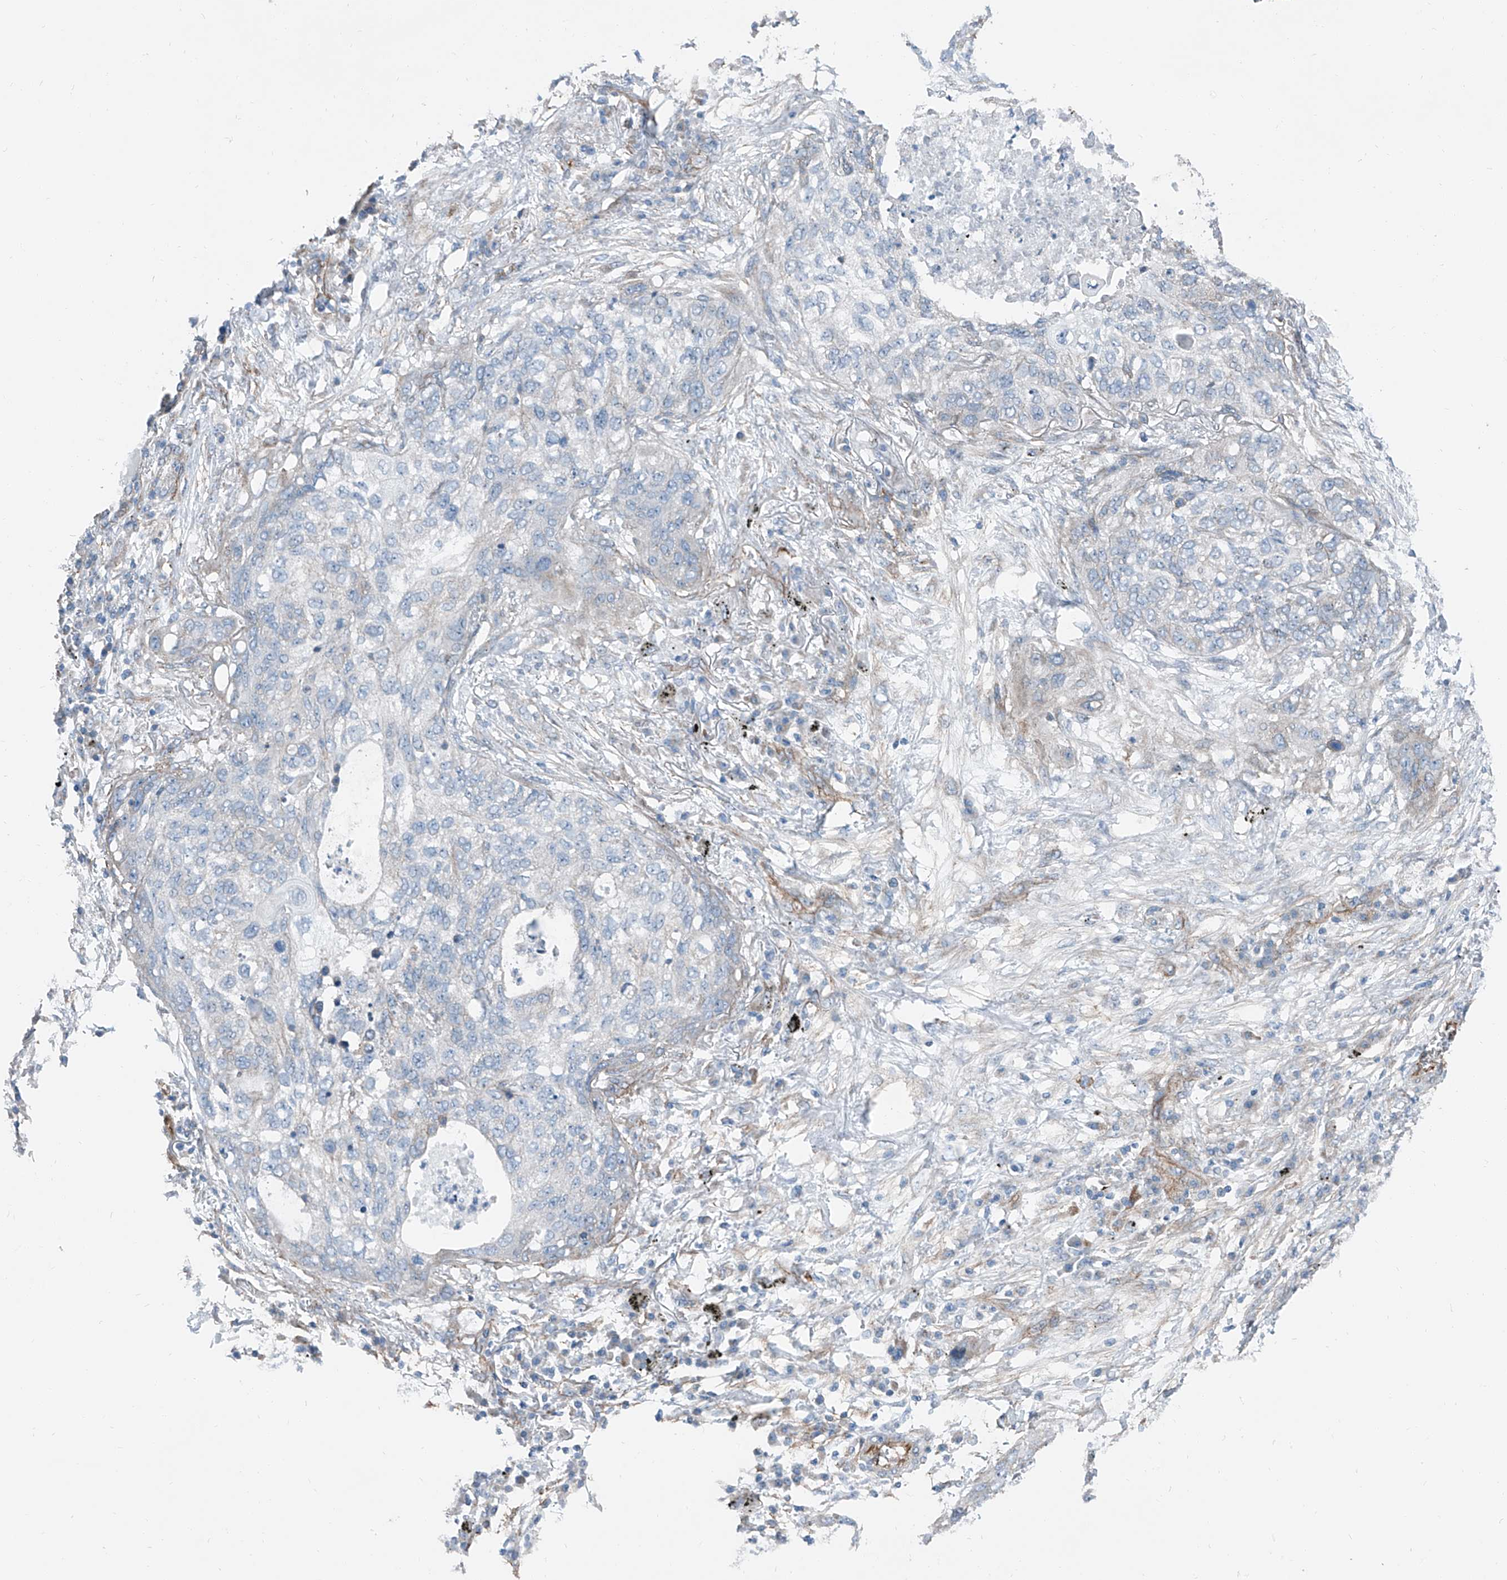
{"staining": {"intensity": "negative", "quantity": "none", "location": "none"}, "tissue": "lung cancer", "cell_type": "Tumor cells", "image_type": "cancer", "snomed": [{"axis": "morphology", "description": "Squamous cell carcinoma, NOS"}, {"axis": "topography", "description": "Lung"}], "caption": "Squamous cell carcinoma (lung) was stained to show a protein in brown. There is no significant positivity in tumor cells.", "gene": "THEMIS2", "patient": {"sex": "female", "age": 63}}